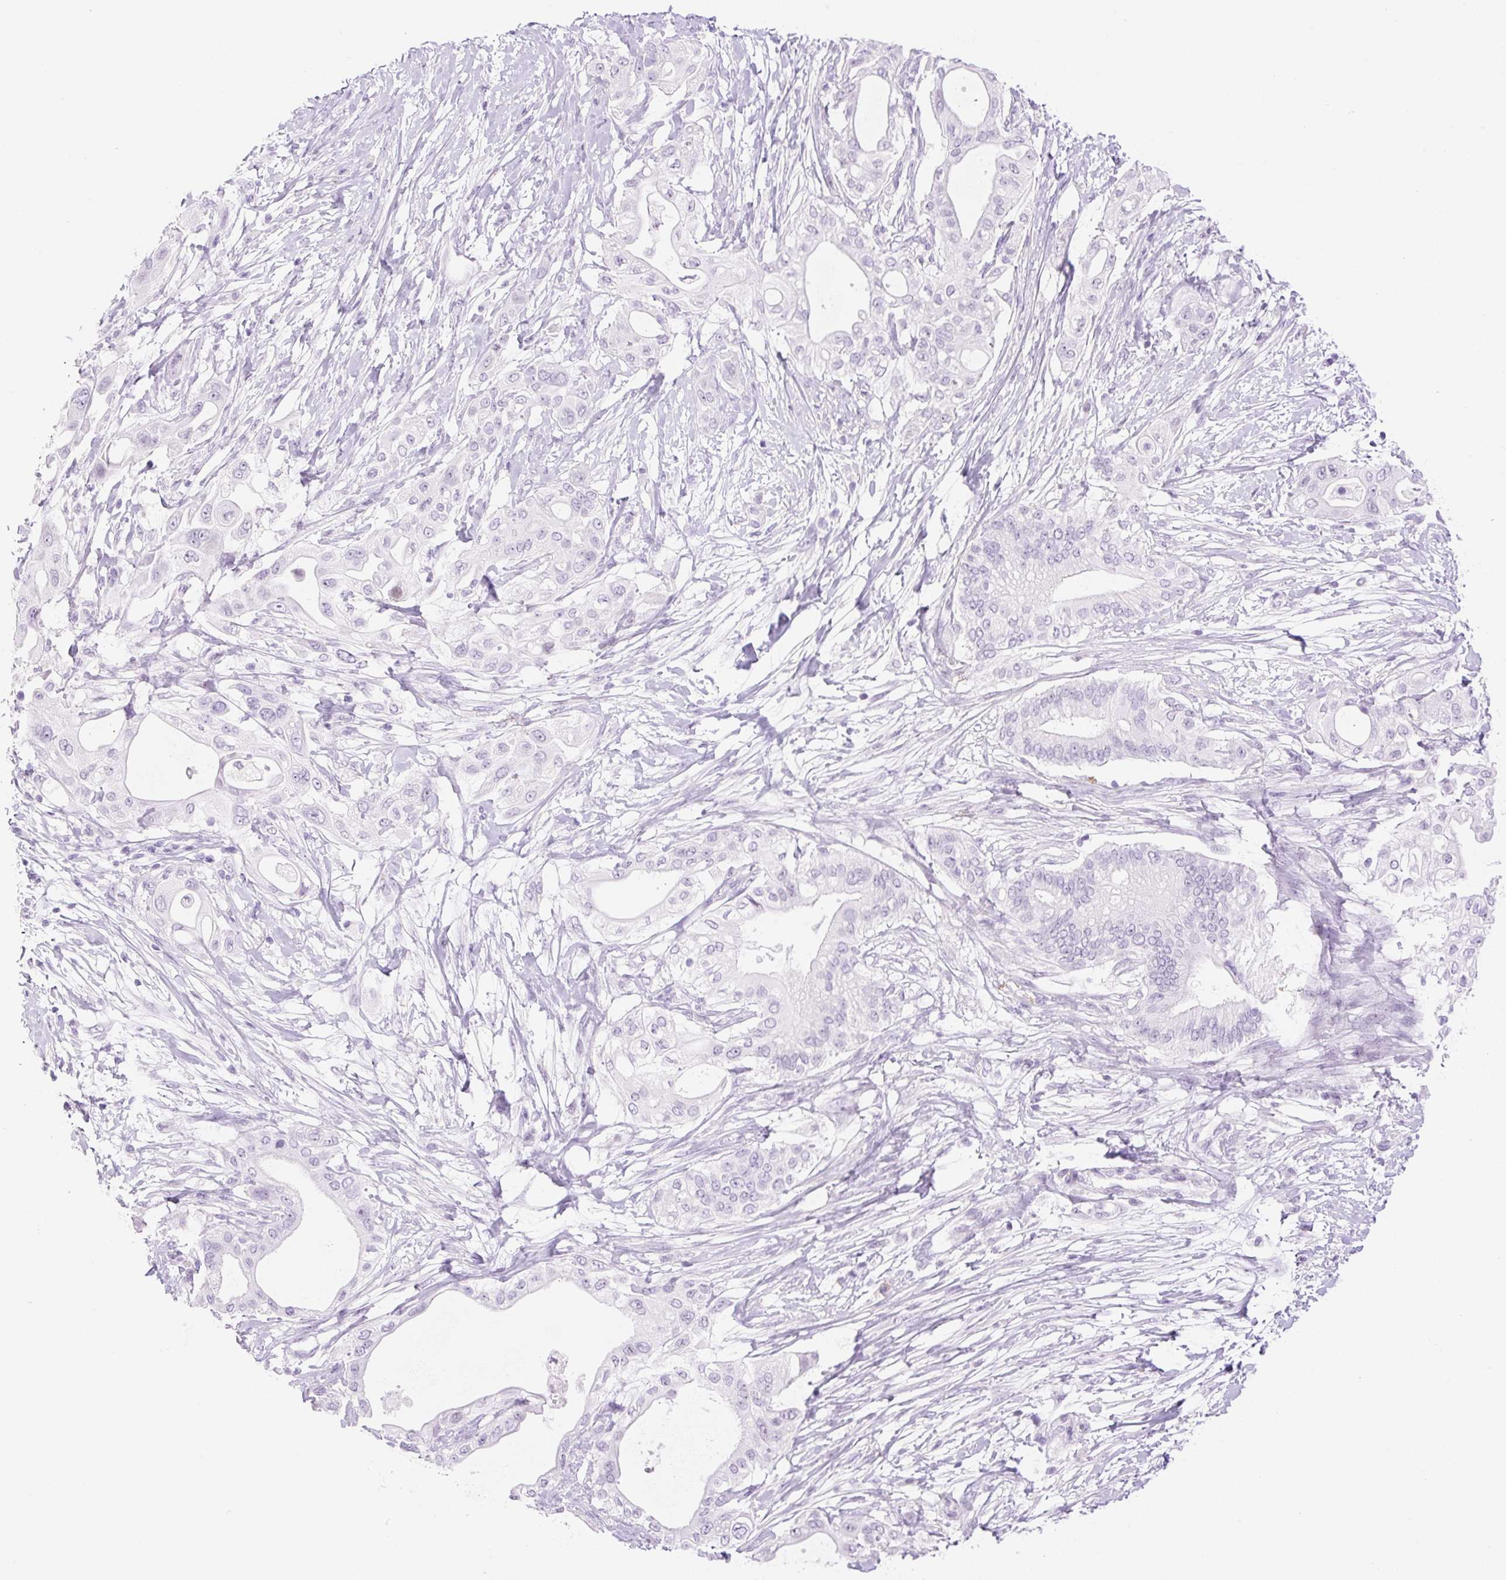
{"staining": {"intensity": "negative", "quantity": "none", "location": "none"}, "tissue": "pancreatic cancer", "cell_type": "Tumor cells", "image_type": "cancer", "snomed": [{"axis": "morphology", "description": "Adenocarcinoma, NOS"}, {"axis": "topography", "description": "Pancreas"}], "caption": "Immunohistochemical staining of pancreatic adenocarcinoma reveals no significant staining in tumor cells.", "gene": "SP140L", "patient": {"sex": "male", "age": 68}}